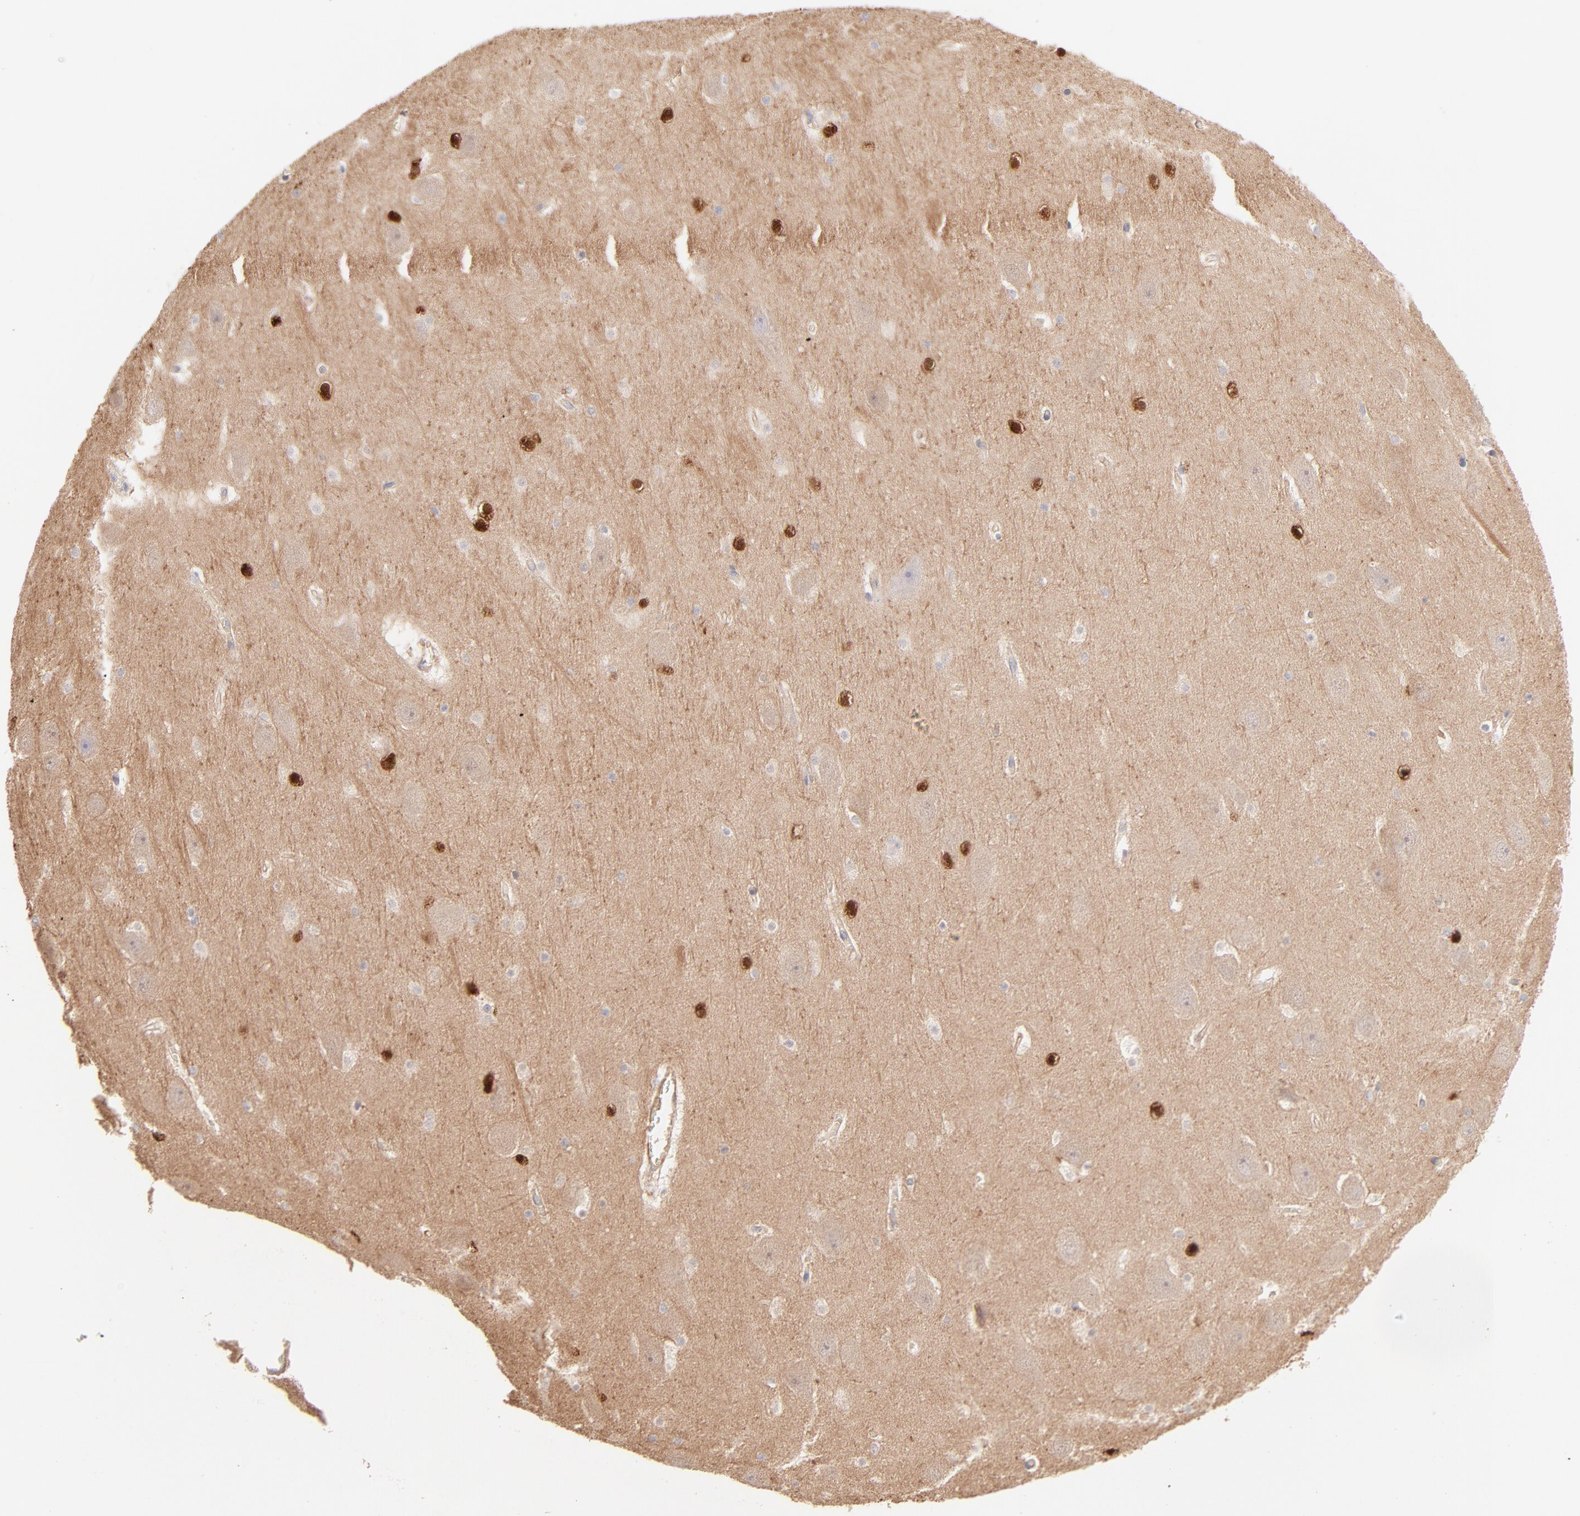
{"staining": {"intensity": "strong", "quantity": "25%-75%", "location": "cytoplasmic/membranous"}, "tissue": "hippocampus", "cell_type": "Glial cells", "image_type": "normal", "snomed": [{"axis": "morphology", "description": "Normal tissue, NOS"}, {"axis": "topography", "description": "Hippocampus"}], "caption": "IHC of unremarkable hippocampus displays high levels of strong cytoplasmic/membranous staining in approximately 25%-75% of glial cells.", "gene": "LDLRAP1", "patient": {"sex": "male", "age": 45}}